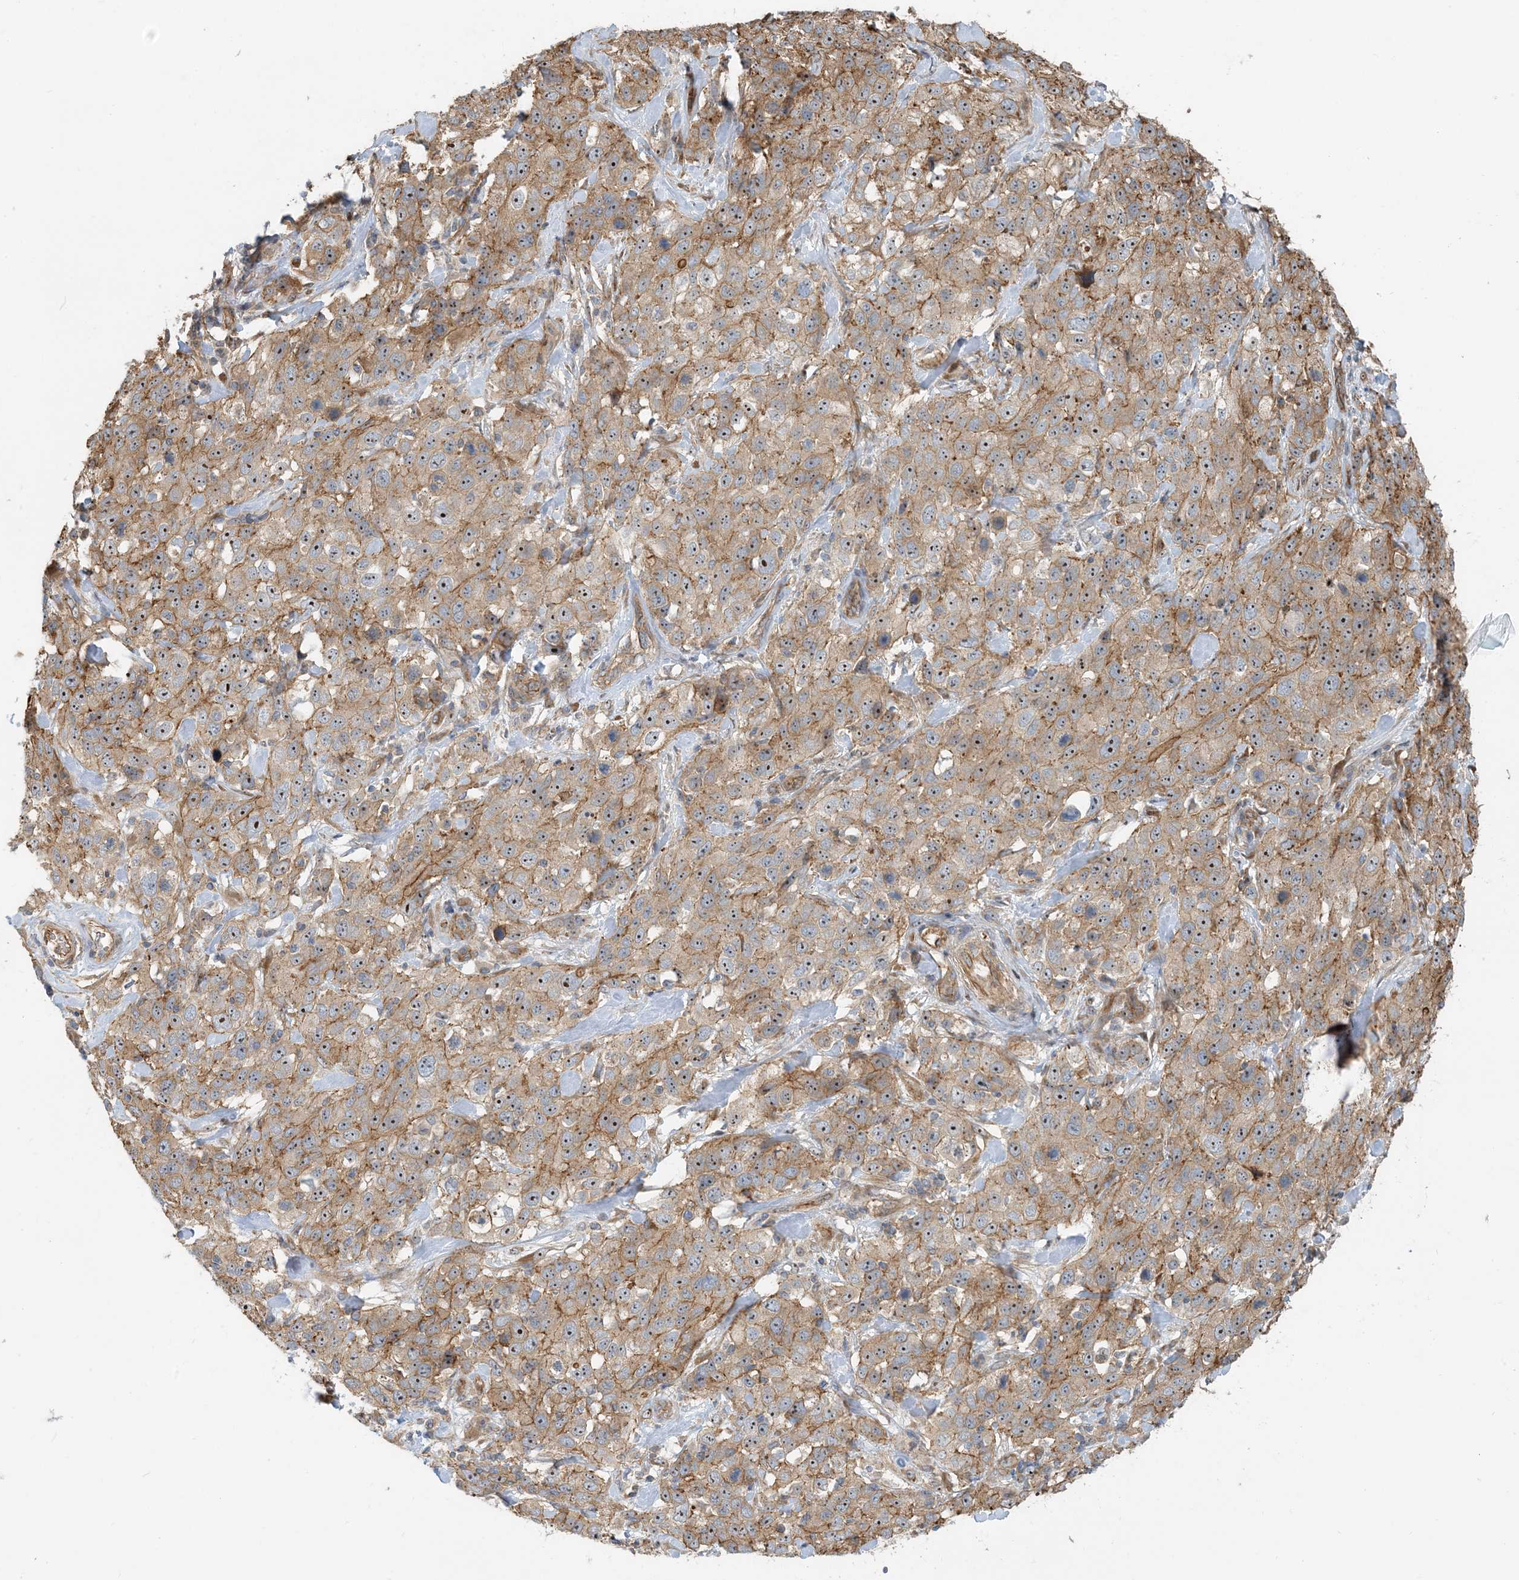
{"staining": {"intensity": "weak", "quantity": ">75%", "location": "cytoplasmic/membranous,nuclear"}, "tissue": "stomach cancer", "cell_type": "Tumor cells", "image_type": "cancer", "snomed": [{"axis": "morphology", "description": "Normal tissue, NOS"}, {"axis": "morphology", "description": "Adenocarcinoma, NOS"}, {"axis": "topography", "description": "Lymph node"}, {"axis": "topography", "description": "Stomach"}], "caption": "Immunohistochemistry histopathology image of human adenocarcinoma (stomach) stained for a protein (brown), which reveals low levels of weak cytoplasmic/membranous and nuclear positivity in approximately >75% of tumor cells.", "gene": "MYL5", "patient": {"sex": "male", "age": 48}}